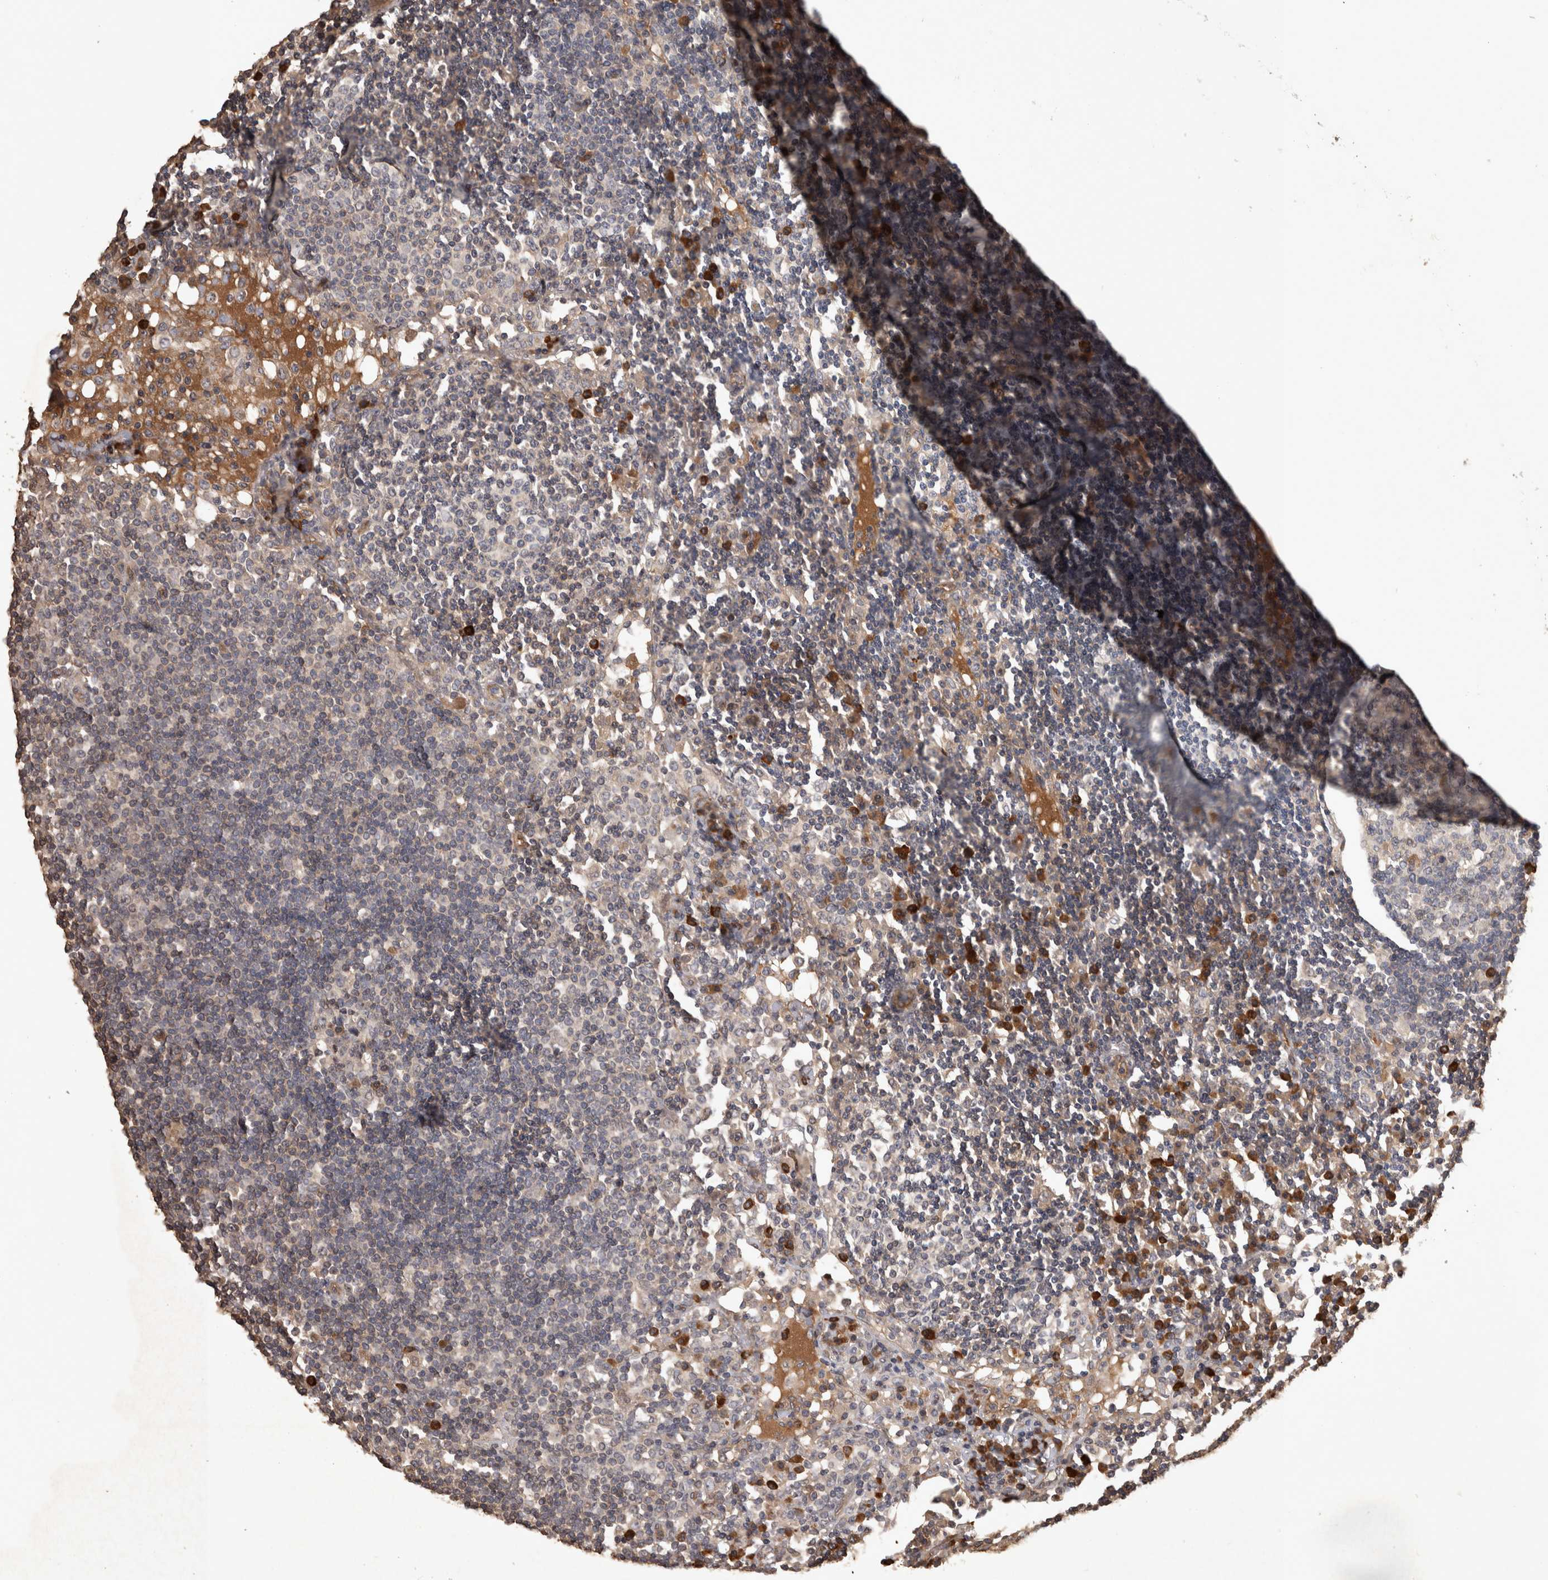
{"staining": {"intensity": "negative", "quantity": "none", "location": "none"}, "tissue": "lymph node", "cell_type": "Germinal center cells", "image_type": "normal", "snomed": [{"axis": "morphology", "description": "Normal tissue, NOS"}, {"axis": "topography", "description": "Lymph node"}], "caption": "Lymph node stained for a protein using immunohistochemistry reveals no expression germinal center cells.", "gene": "RHPN1", "patient": {"sex": "female", "age": 53}}